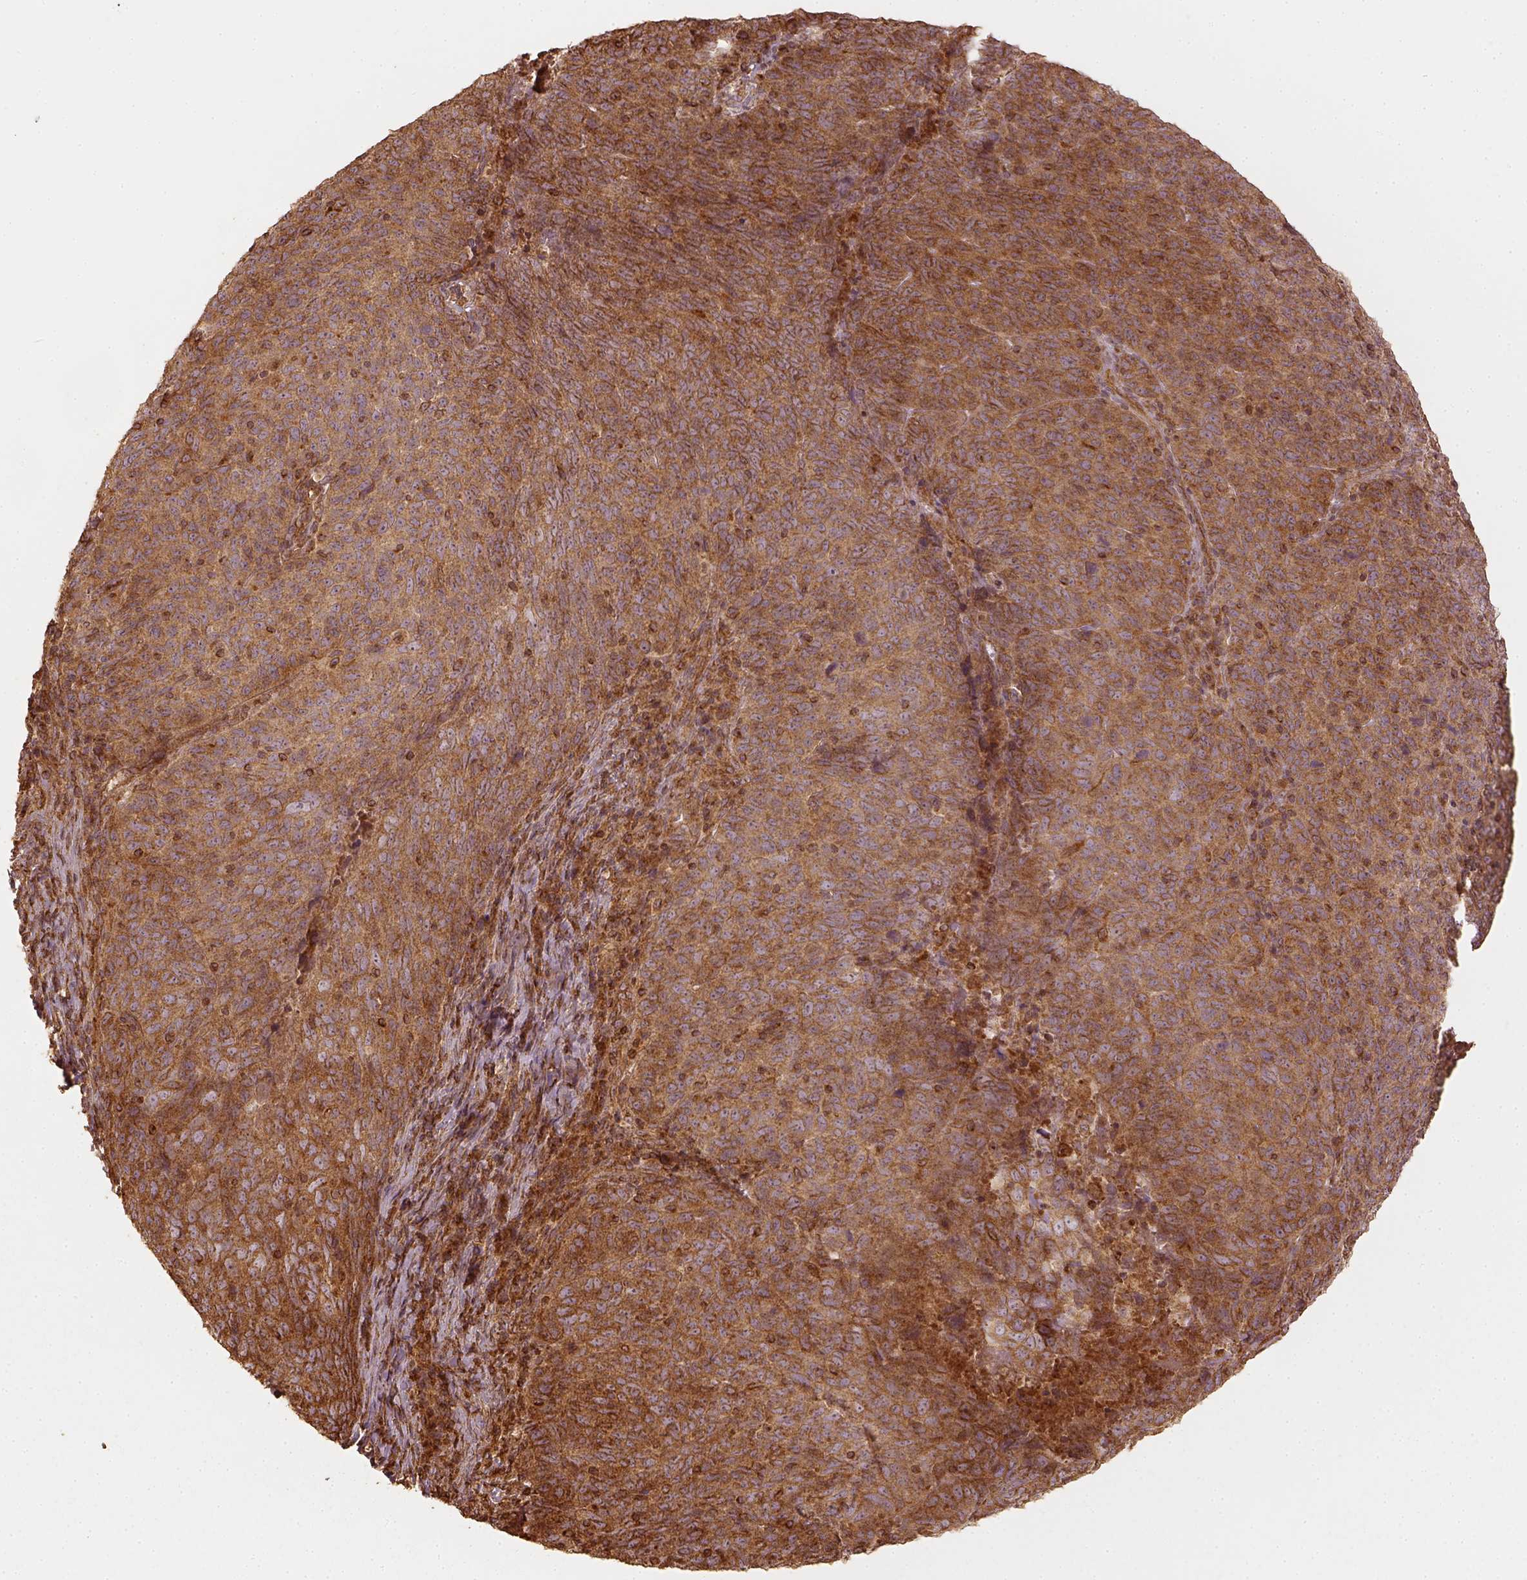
{"staining": {"intensity": "moderate", "quantity": ">75%", "location": "cytoplasmic/membranous"}, "tissue": "skin cancer", "cell_type": "Tumor cells", "image_type": "cancer", "snomed": [{"axis": "morphology", "description": "Squamous cell carcinoma, NOS"}, {"axis": "topography", "description": "Skin"}, {"axis": "topography", "description": "Anal"}], "caption": "Immunohistochemical staining of skin cancer (squamous cell carcinoma) displays medium levels of moderate cytoplasmic/membranous expression in about >75% of tumor cells.", "gene": "VEGFA", "patient": {"sex": "female", "age": 51}}